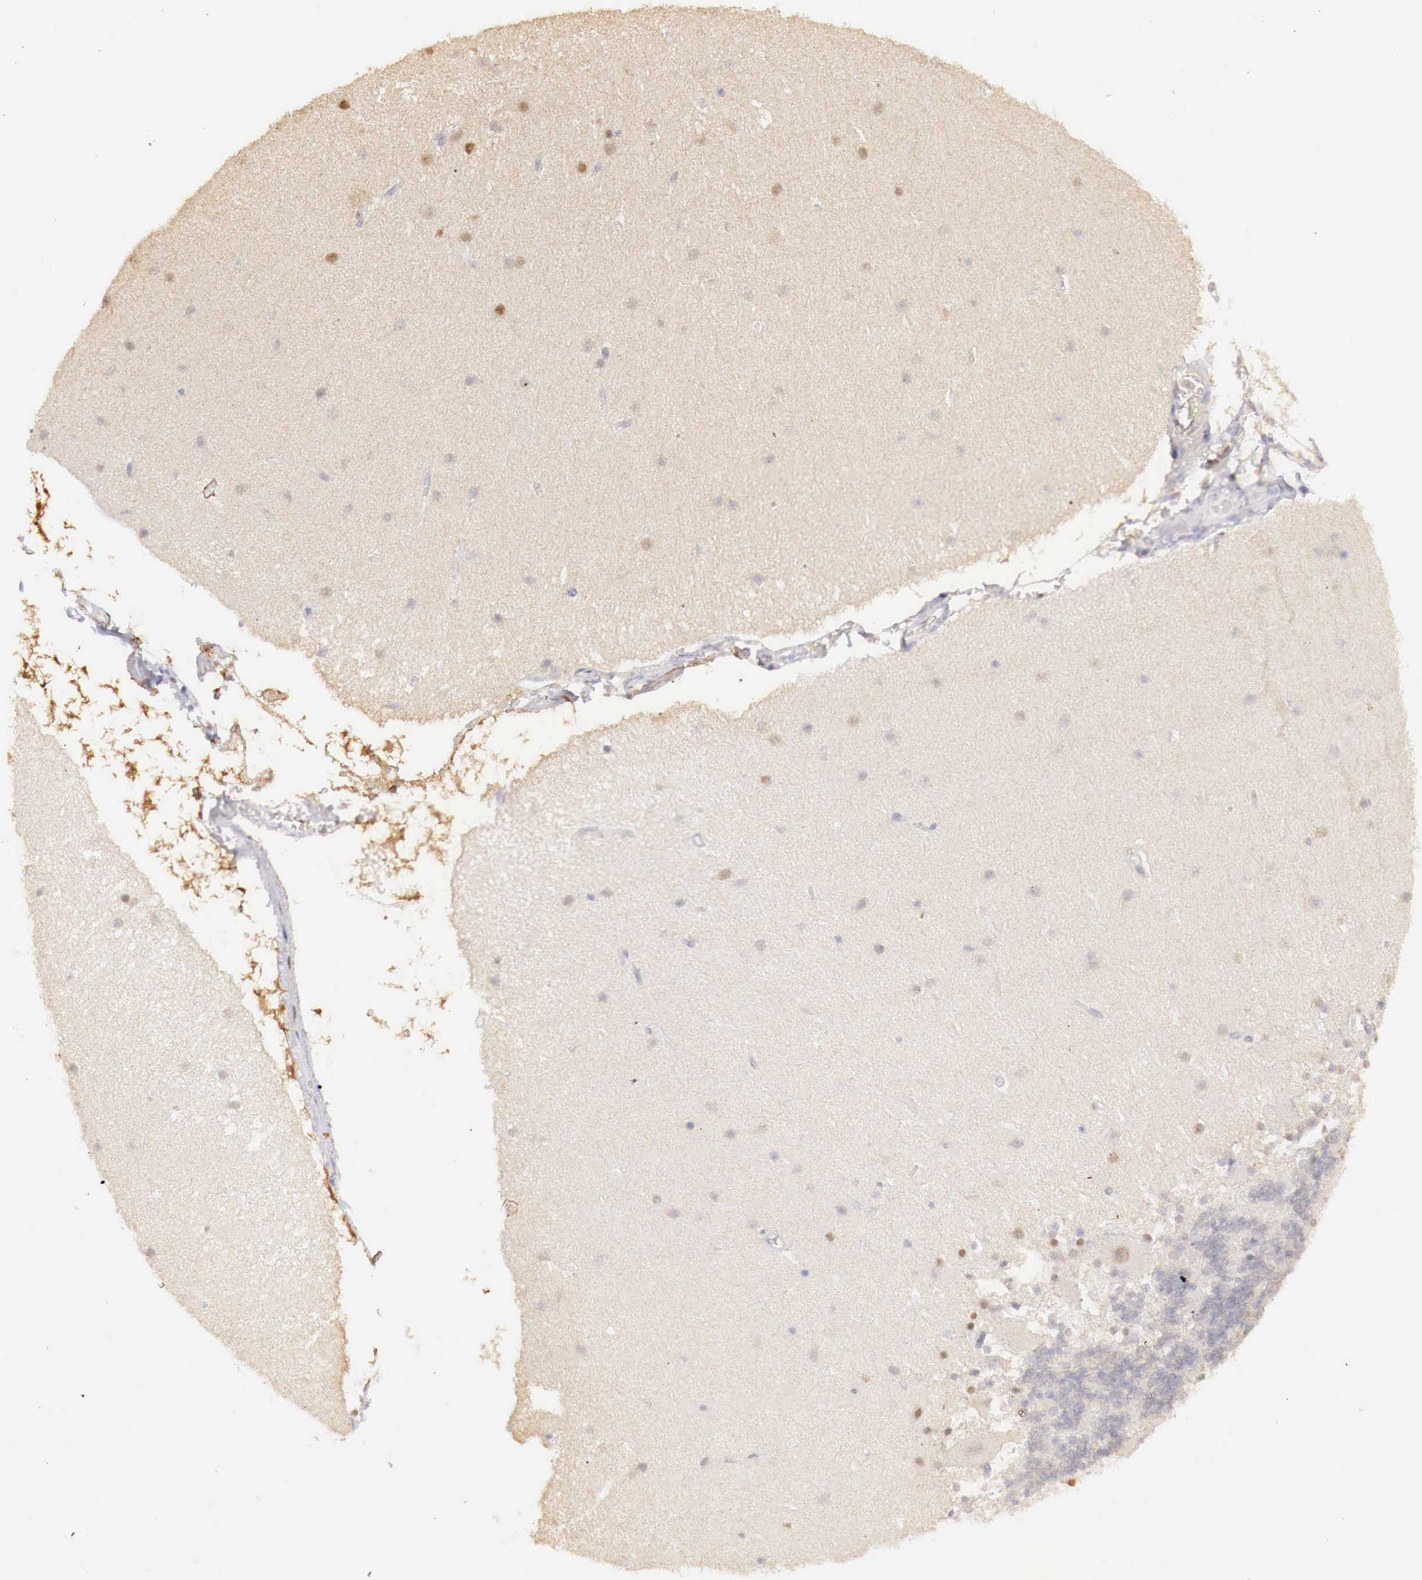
{"staining": {"intensity": "weak", "quantity": "25%-75%", "location": "nuclear"}, "tissue": "cerebellum", "cell_type": "Cells in granular layer", "image_type": "normal", "snomed": [{"axis": "morphology", "description": "Normal tissue, NOS"}, {"axis": "topography", "description": "Cerebellum"}], "caption": "Immunohistochemical staining of normal human cerebellum exhibits weak nuclear protein expression in approximately 25%-75% of cells in granular layer. (IHC, brightfield microscopy, high magnification).", "gene": "UBA1", "patient": {"sex": "female", "age": 54}}